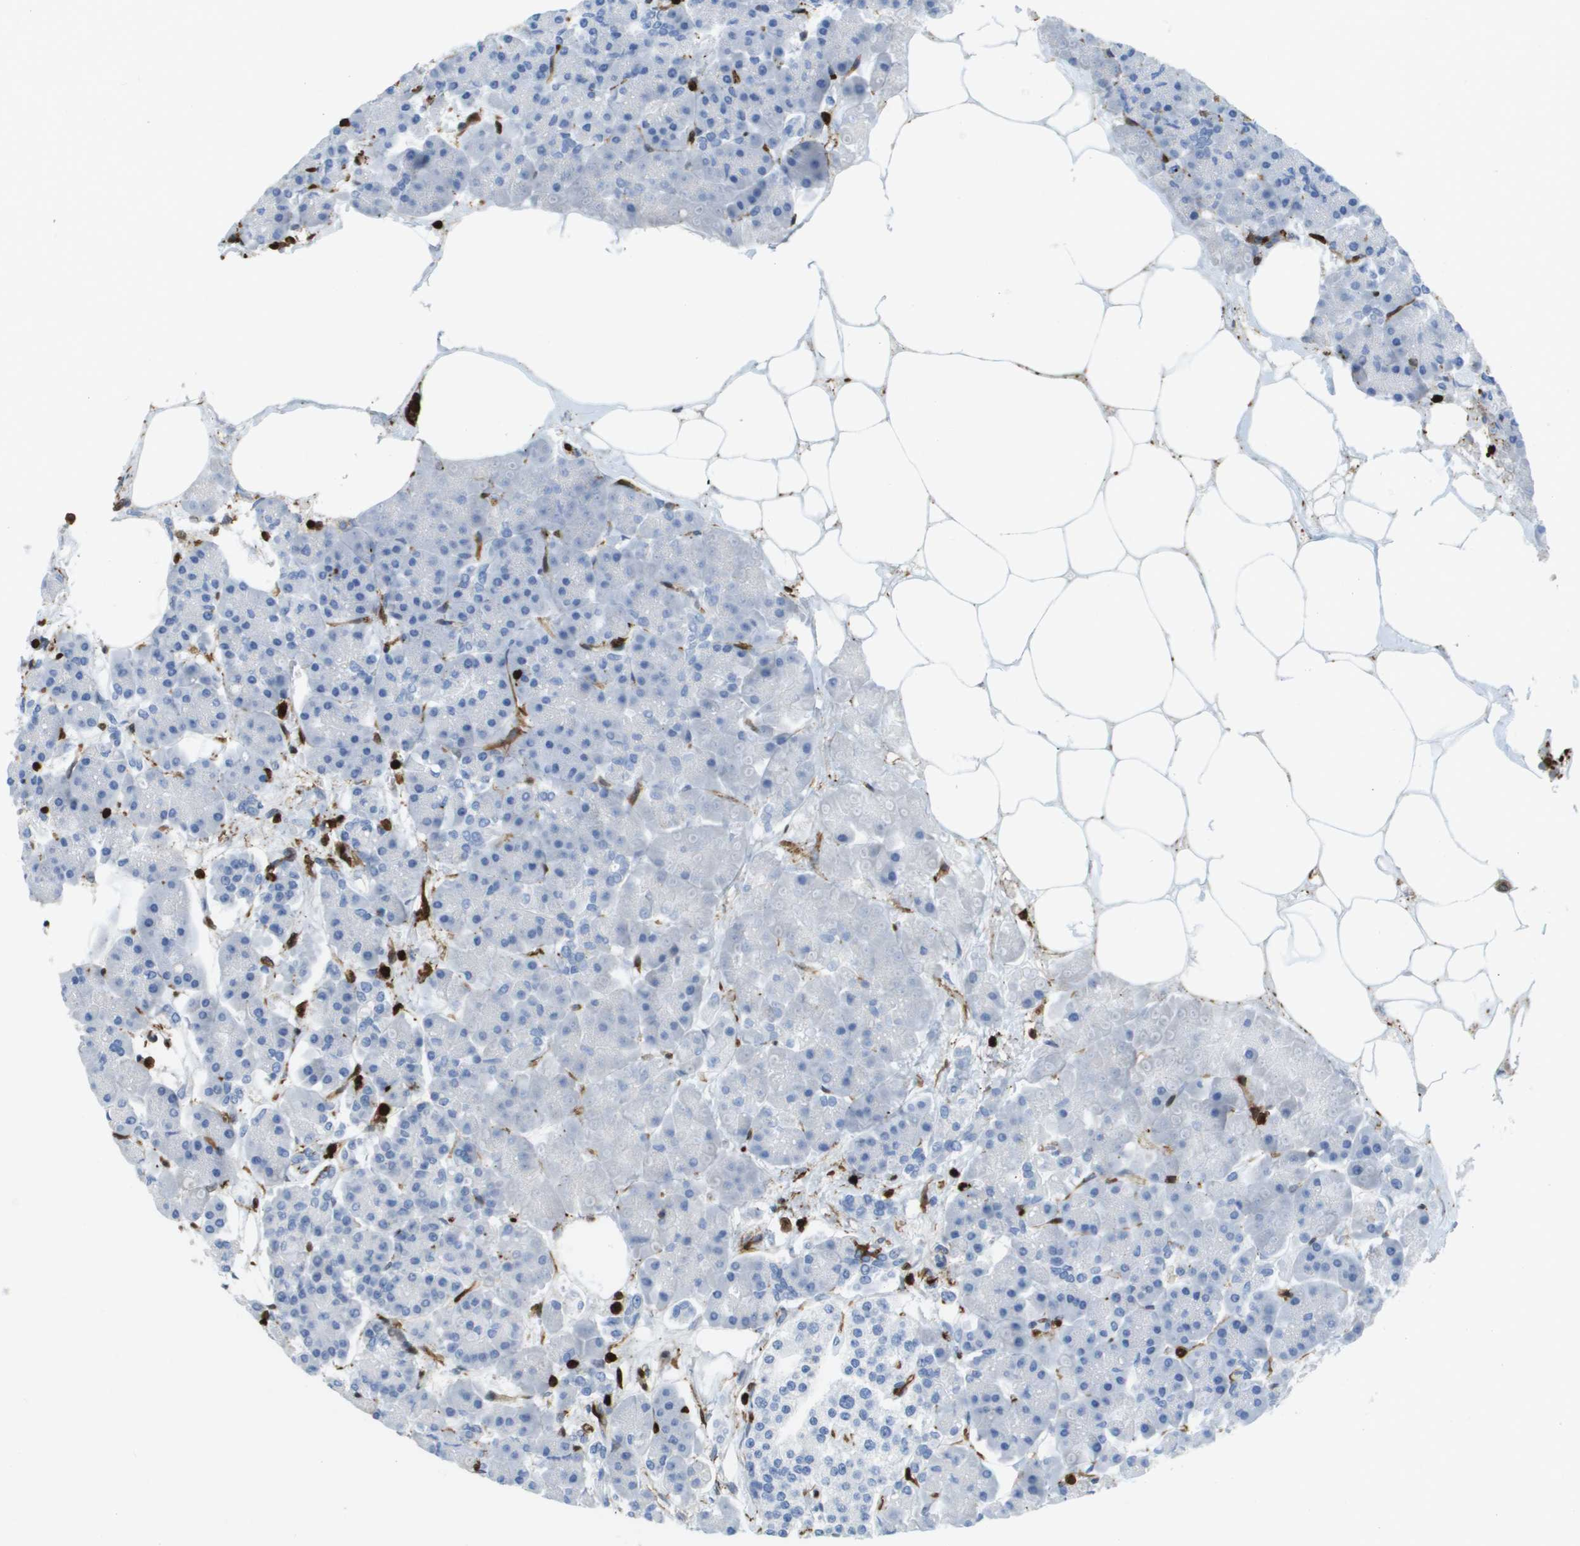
{"staining": {"intensity": "negative", "quantity": "none", "location": "none"}, "tissue": "pancreas", "cell_type": "Exocrine glandular cells", "image_type": "normal", "snomed": [{"axis": "morphology", "description": "Normal tissue, NOS"}, {"axis": "topography", "description": "Pancreas"}], "caption": "Pancreas stained for a protein using immunohistochemistry (IHC) displays no expression exocrine glandular cells.", "gene": "DOCK5", "patient": {"sex": "female", "age": 70}}